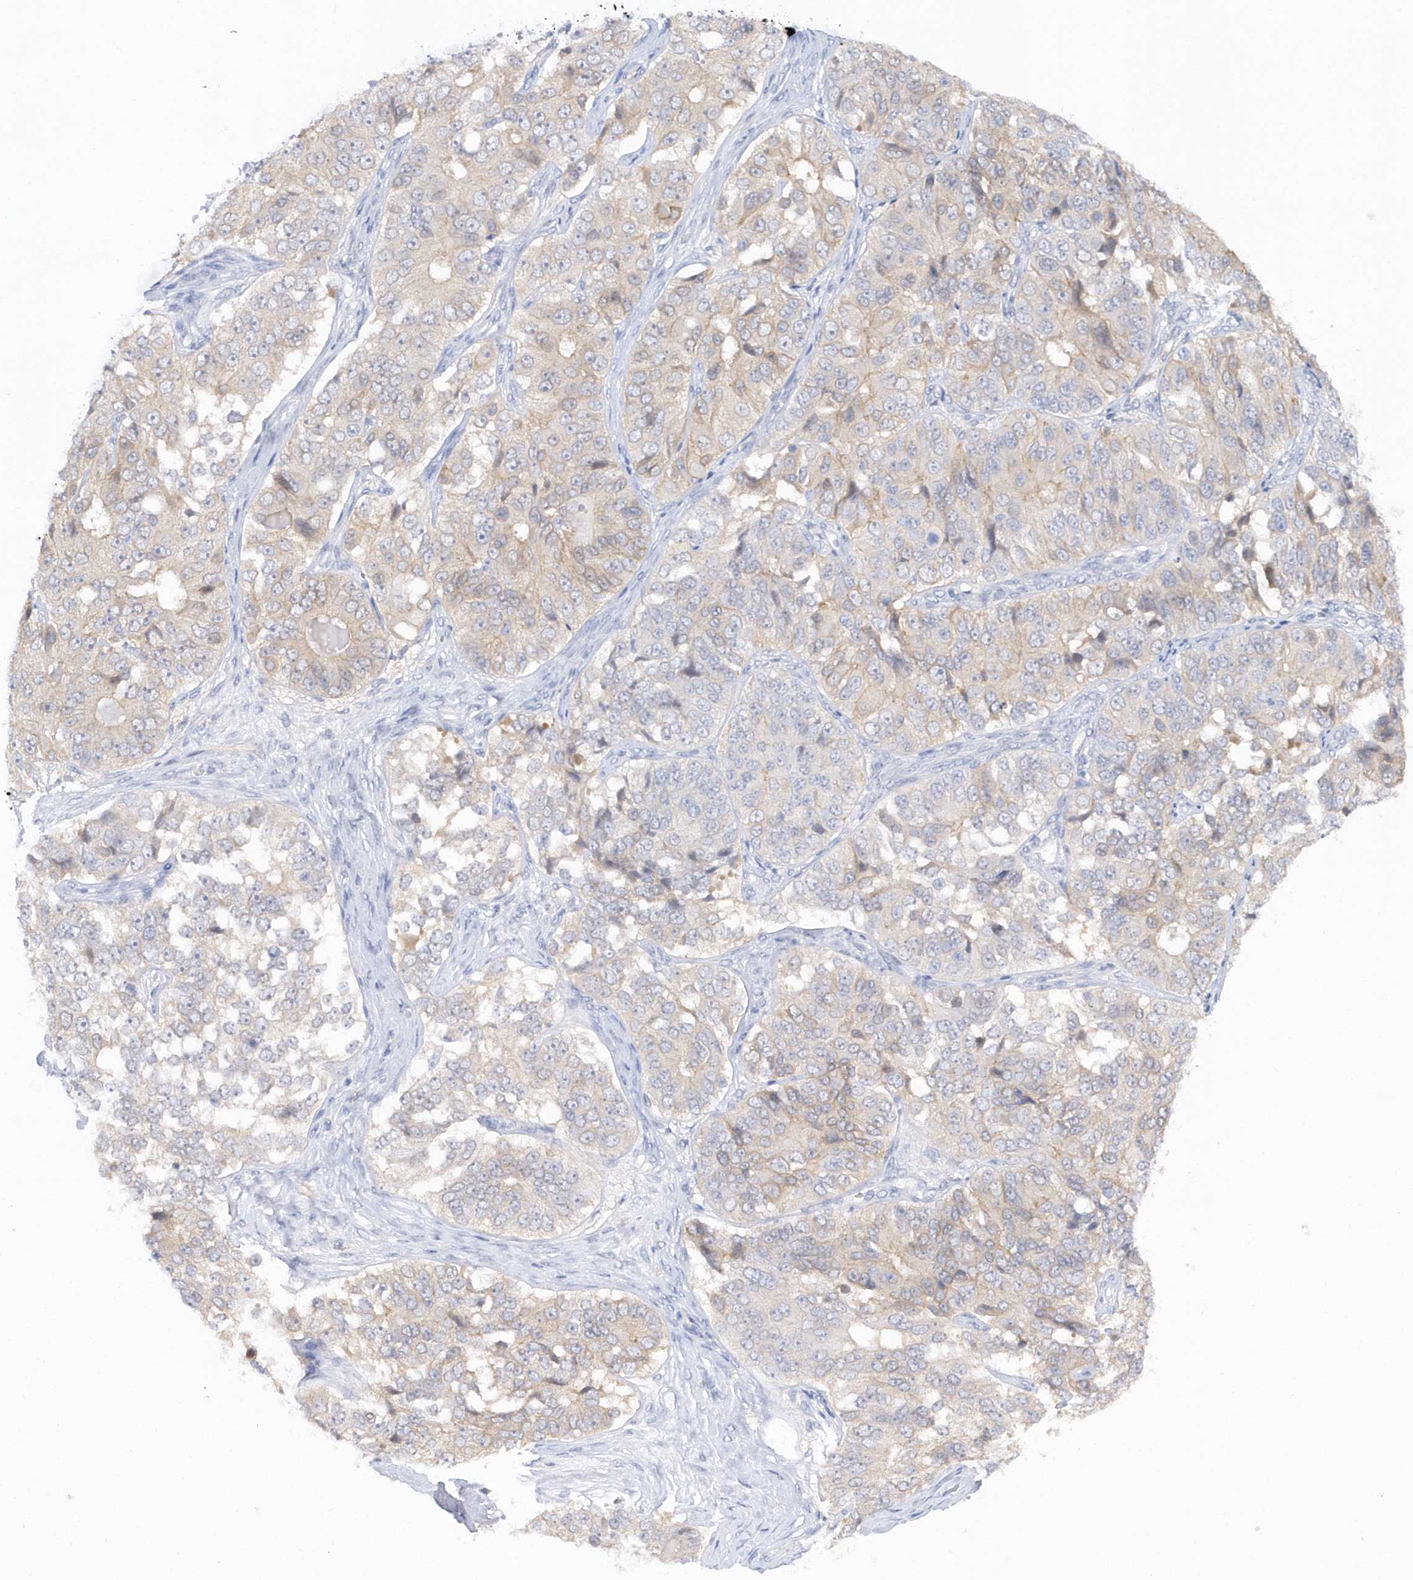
{"staining": {"intensity": "weak", "quantity": "<25%", "location": "cytoplasmic/membranous"}, "tissue": "ovarian cancer", "cell_type": "Tumor cells", "image_type": "cancer", "snomed": [{"axis": "morphology", "description": "Carcinoma, endometroid"}, {"axis": "topography", "description": "Ovary"}], "caption": "The IHC micrograph has no significant positivity in tumor cells of ovarian endometroid carcinoma tissue.", "gene": "RPE", "patient": {"sex": "female", "age": 51}}